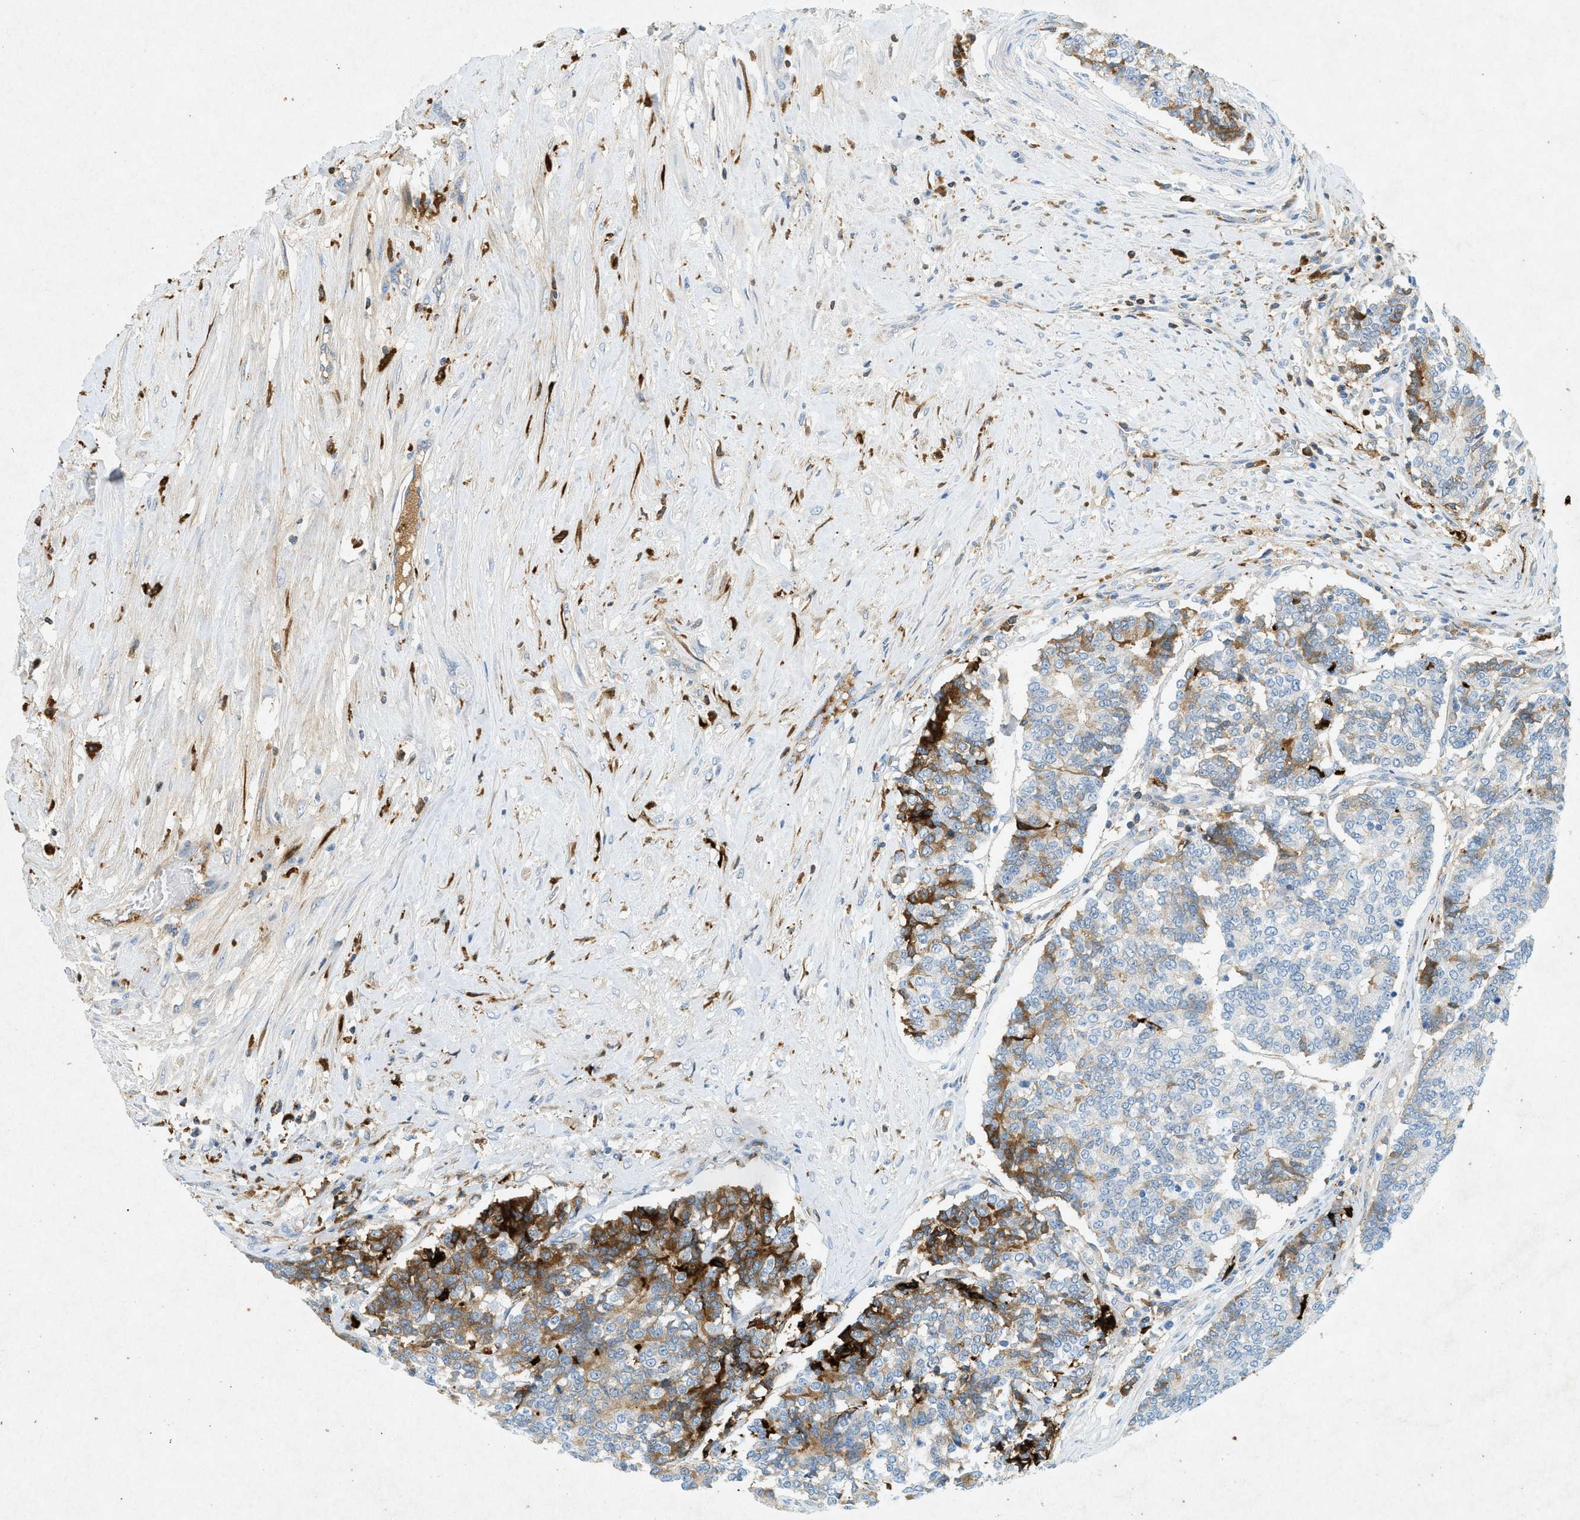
{"staining": {"intensity": "moderate", "quantity": "<25%", "location": "cytoplasmic/membranous"}, "tissue": "prostate cancer", "cell_type": "Tumor cells", "image_type": "cancer", "snomed": [{"axis": "morphology", "description": "Normal tissue, NOS"}, {"axis": "morphology", "description": "Adenocarcinoma, High grade"}, {"axis": "topography", "description": "Prostate"}, {"axis": "topography", "description": "Seminal veicle"}], "caption": "The image reveals a brown stain indicating the presence of a protein in the cytoplasmic/membranous of tumor cells in prostate high-grade adenocarcinoma. The staining is performed using DAB brown chromogen to label protein expression. The nuclei are counter-stained blue using hematoxylin.", "gene": "F2", "patient": {"sex": "male", "age": 55}}